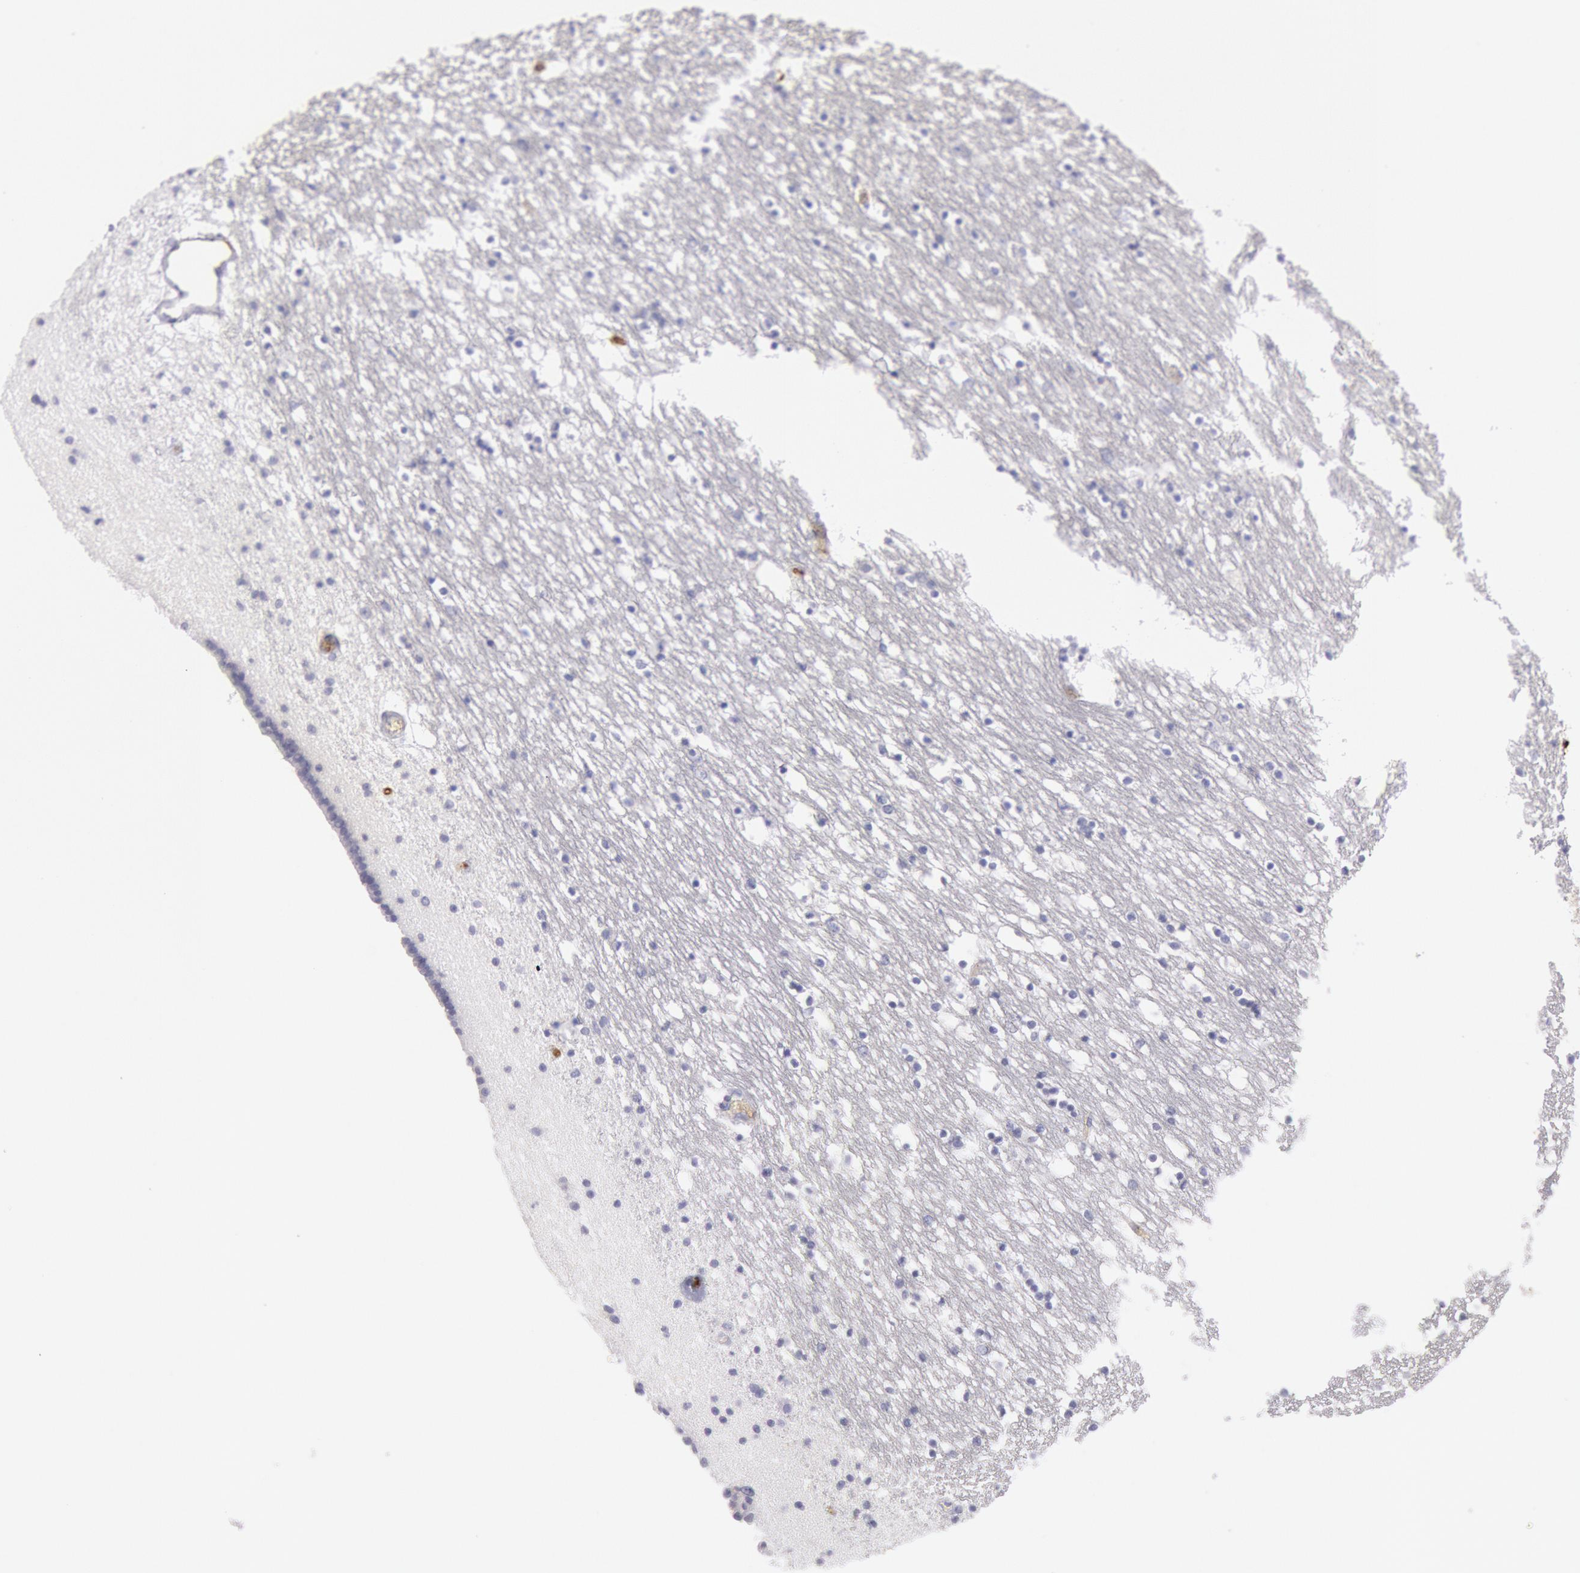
{"staining": {"intensity": "negative", "quantity": "none", "location": "none"}, "tissue": "caudate", "cell_type": "Glial cells", "image_type": "normal", "snomed": [{"axis": "morphology", "description": "Normal tissue, NOS"}, {"axis": "topography", "description": "Lateral ventricle wall"}], "caption": "Immunohistochemistry of unremarkable caudate reveals no positivity in glial cells. (Stains: DAB IHC with hematoxylin counter stain, Microscopy: brightfield microscopy at high magnification).", "gene": "IGHA1", "patient": {"sex": "male", "age": 45}}